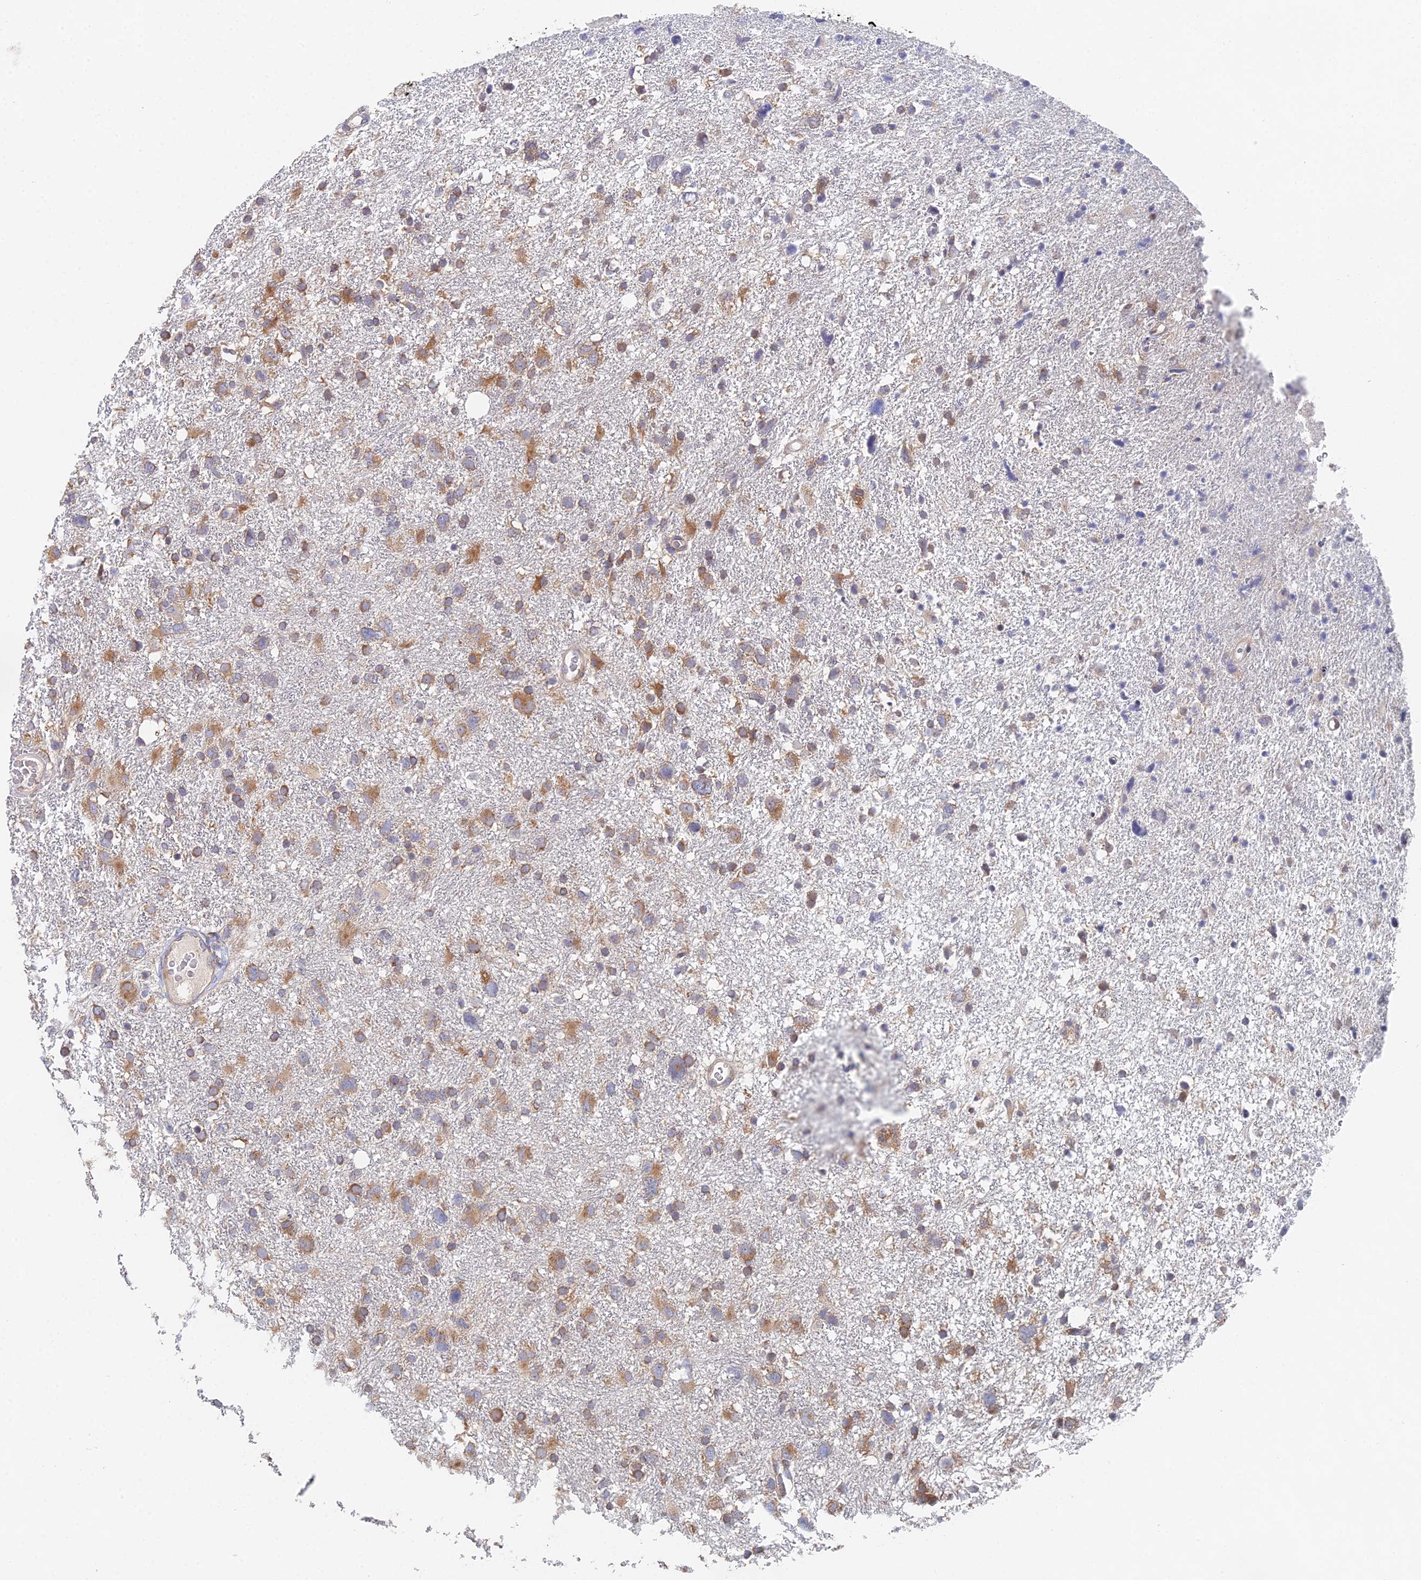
{"staining": {"intensity": "moderate", "quantity": ">75%", "location": "cytoplasmic/membranous"}, "tissue": "glioma", "cell_type": "Tumor cells", "image_type": "cancer", "snomed": [{"axis": "morphology", "description": "Glioma, malignant, High grade"}, {"axis": "topography", "description": "Brain"}], "caption": "Malignant high-grade glioma was stained to show a protein in brown. There is medium levels of moderate cytoplasmic/membranous positivity in about >75% of tumor cells.", "gene": "ELOF1", "patient": {"sex": "male", "age": 61}}